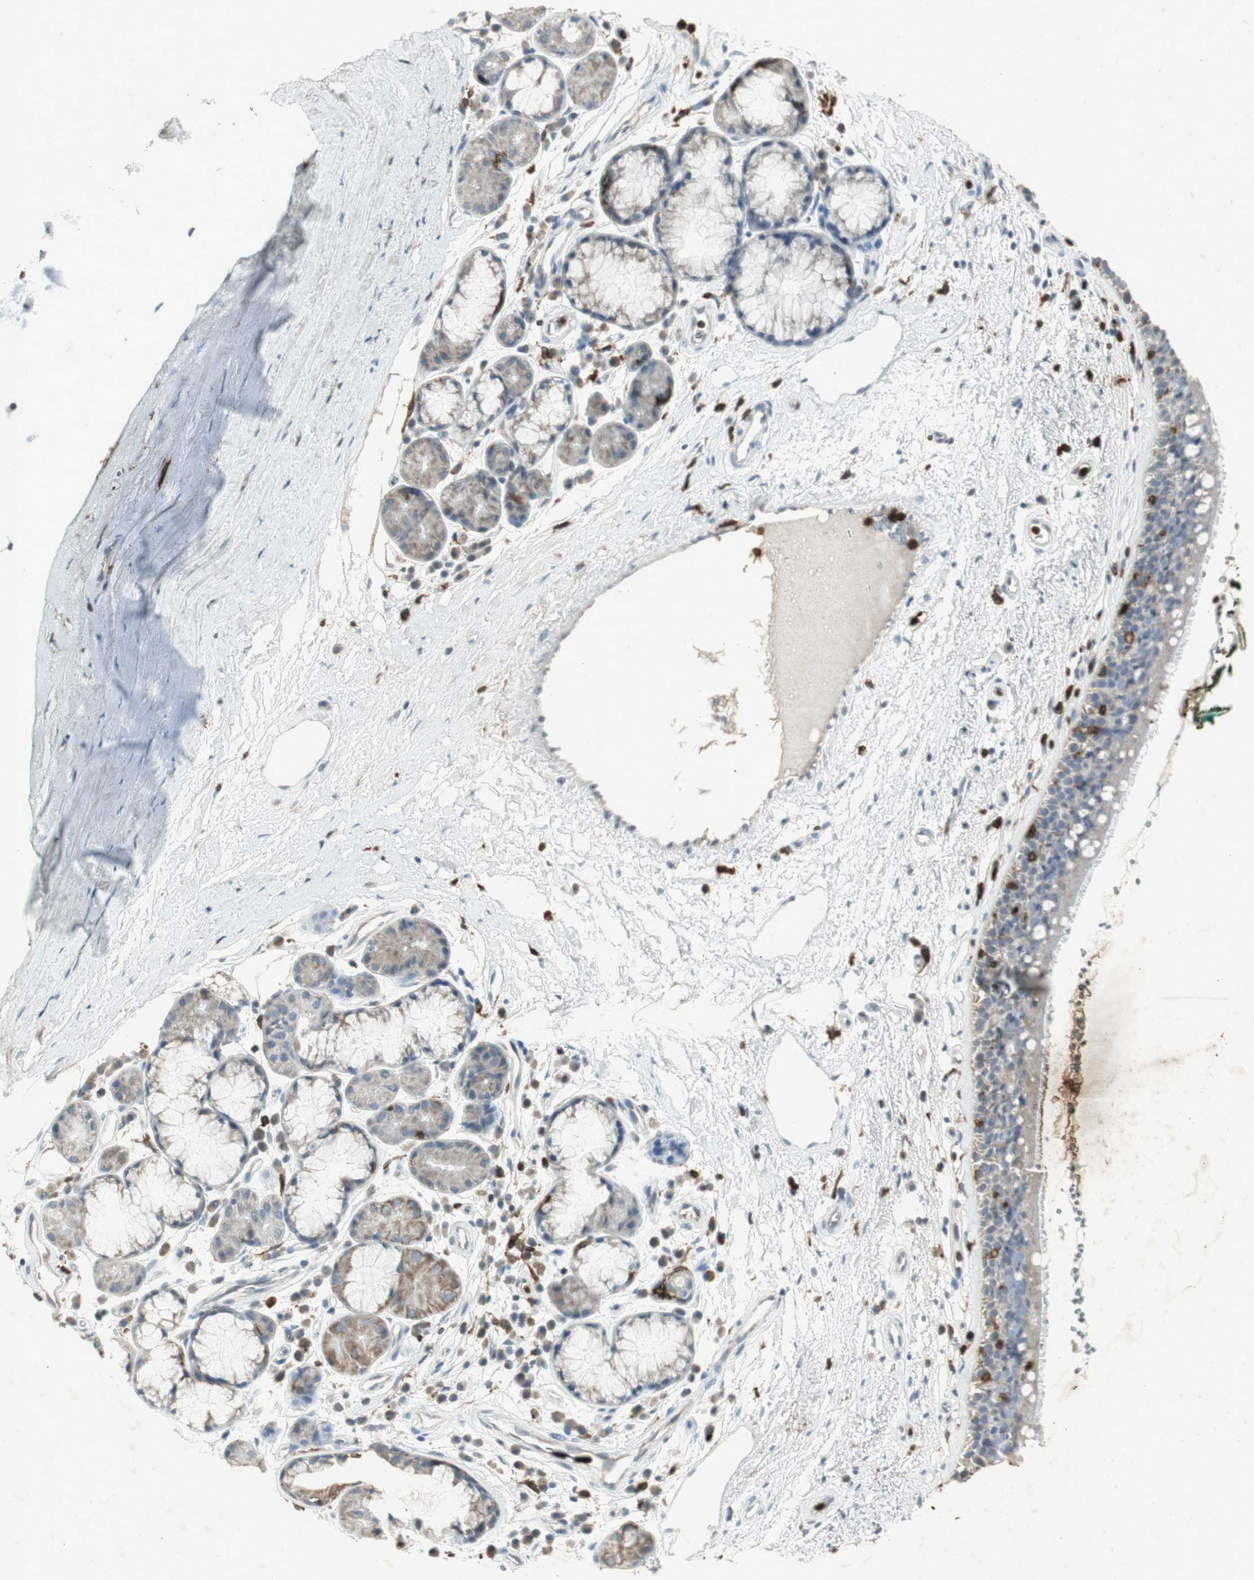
{"staining": {"intensity": "weak", "quantity": "<25%", "location": "cytoplasmic/membranous"}, "tissue": "bronchus", "cell_type": "Respiratory epithelial cells", "image_type": "normal", "snomed": [{"axis": "morphology", "description": "Normal tissue, NOS"}, {"axis": "topography", "description": "Bronchus"}], "caption": "Immunohistochemistry image of benign bronchus: human bronchus stained with DAB displays no significant protein positivity in respiratory epithelial cells.", "gene": "TYROBP", "patient": {"sex": "female", "age": 54}}